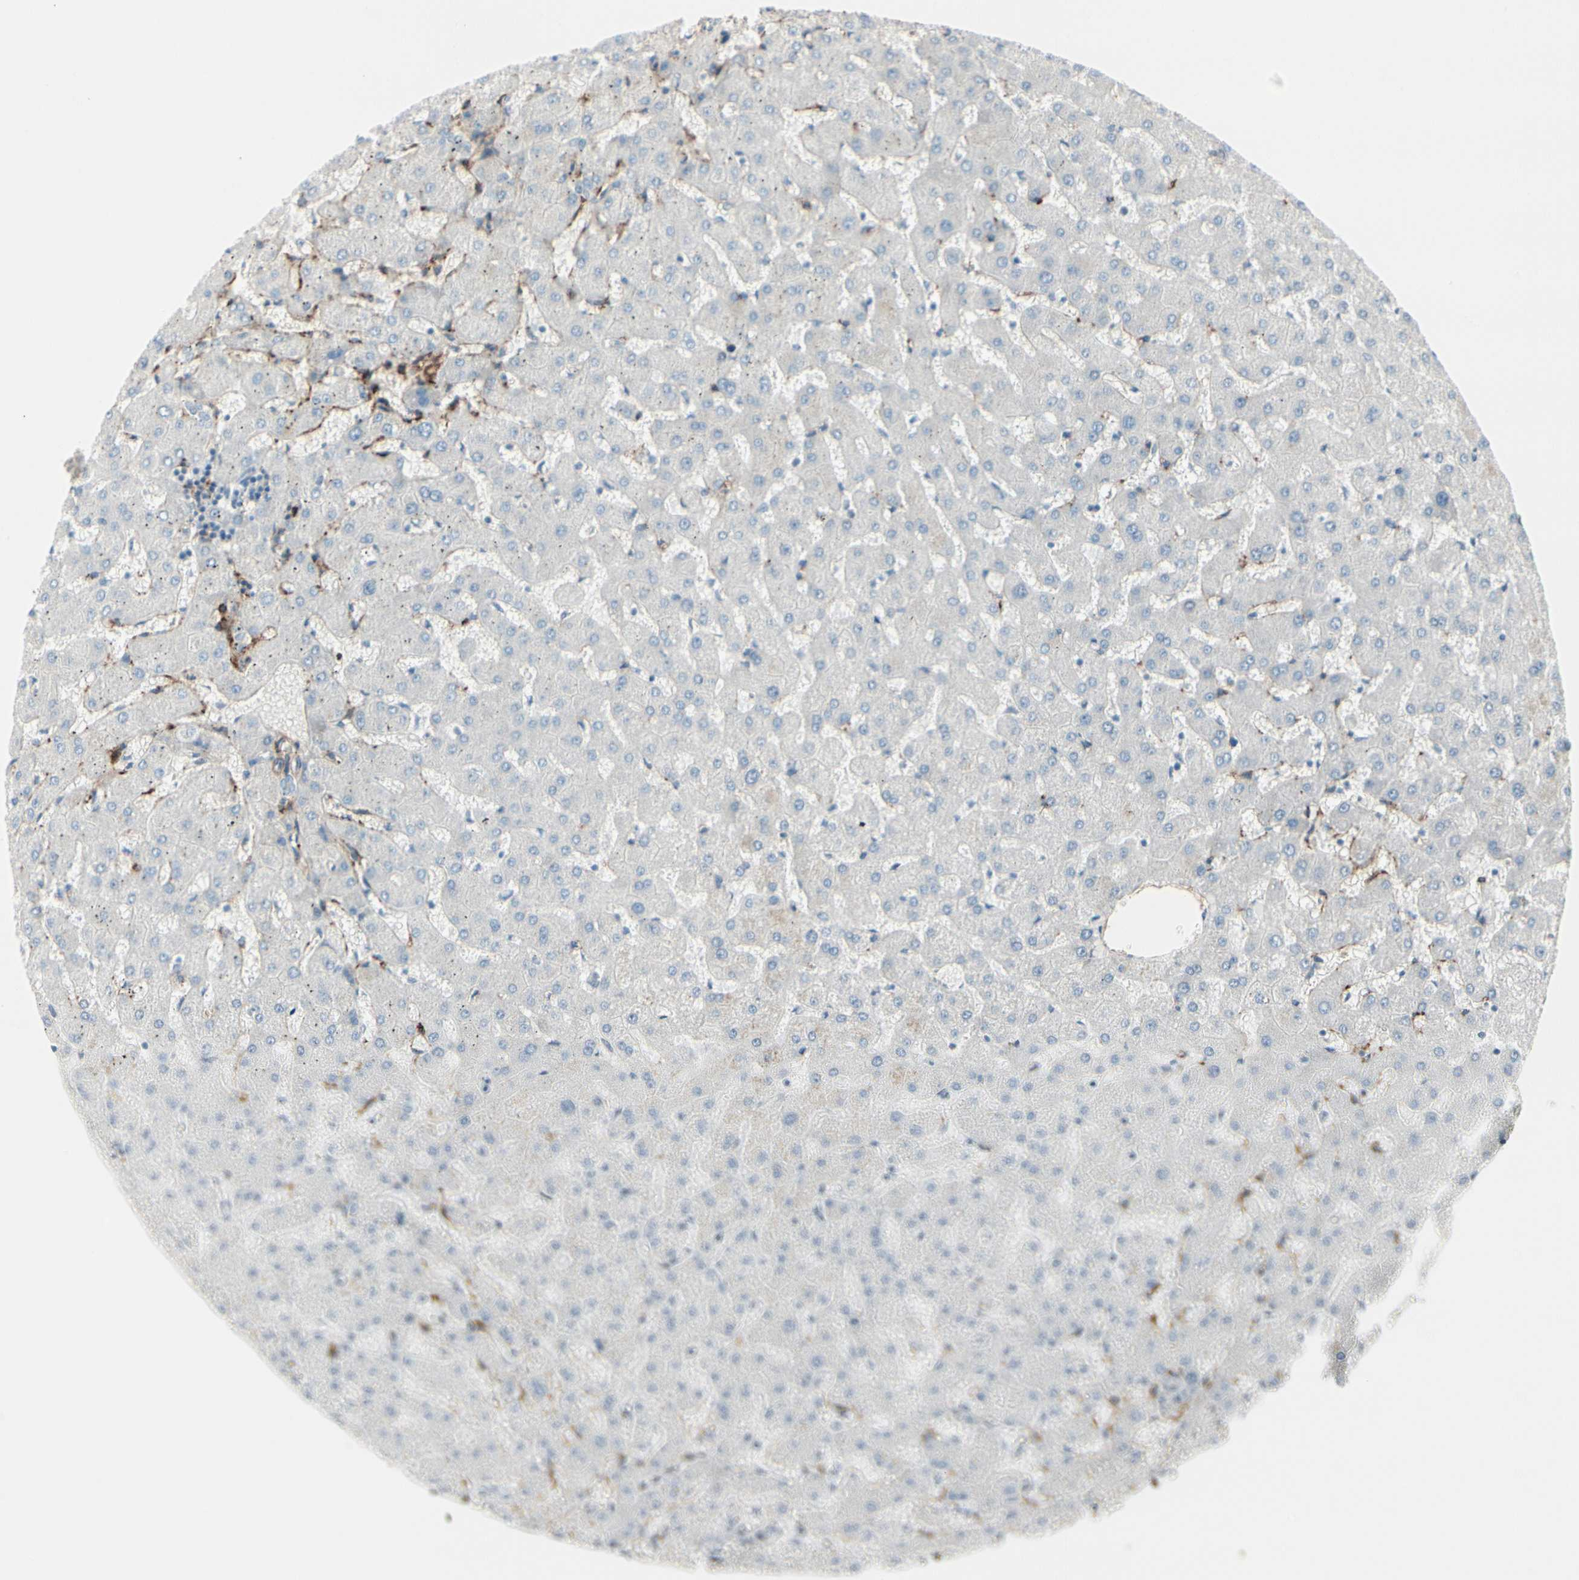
{"staining": {"intensity": "negative", "quantity": "none", "location": "none"}, "tissue": "liver", "cell_type": "Cholangiocytes", "image_type": "normal", "snomed": [{"axis": "morphology", "description": "Normal tissue, NOS"}, {"axis": "topography", "description": "Liver"}], "caption": "Immunohistochemical staining of normal liver reveals no significant positivity in cholangiocytes.", "gene": "CACNA2D1", "patient": {"sex": "female", "age": 63}}